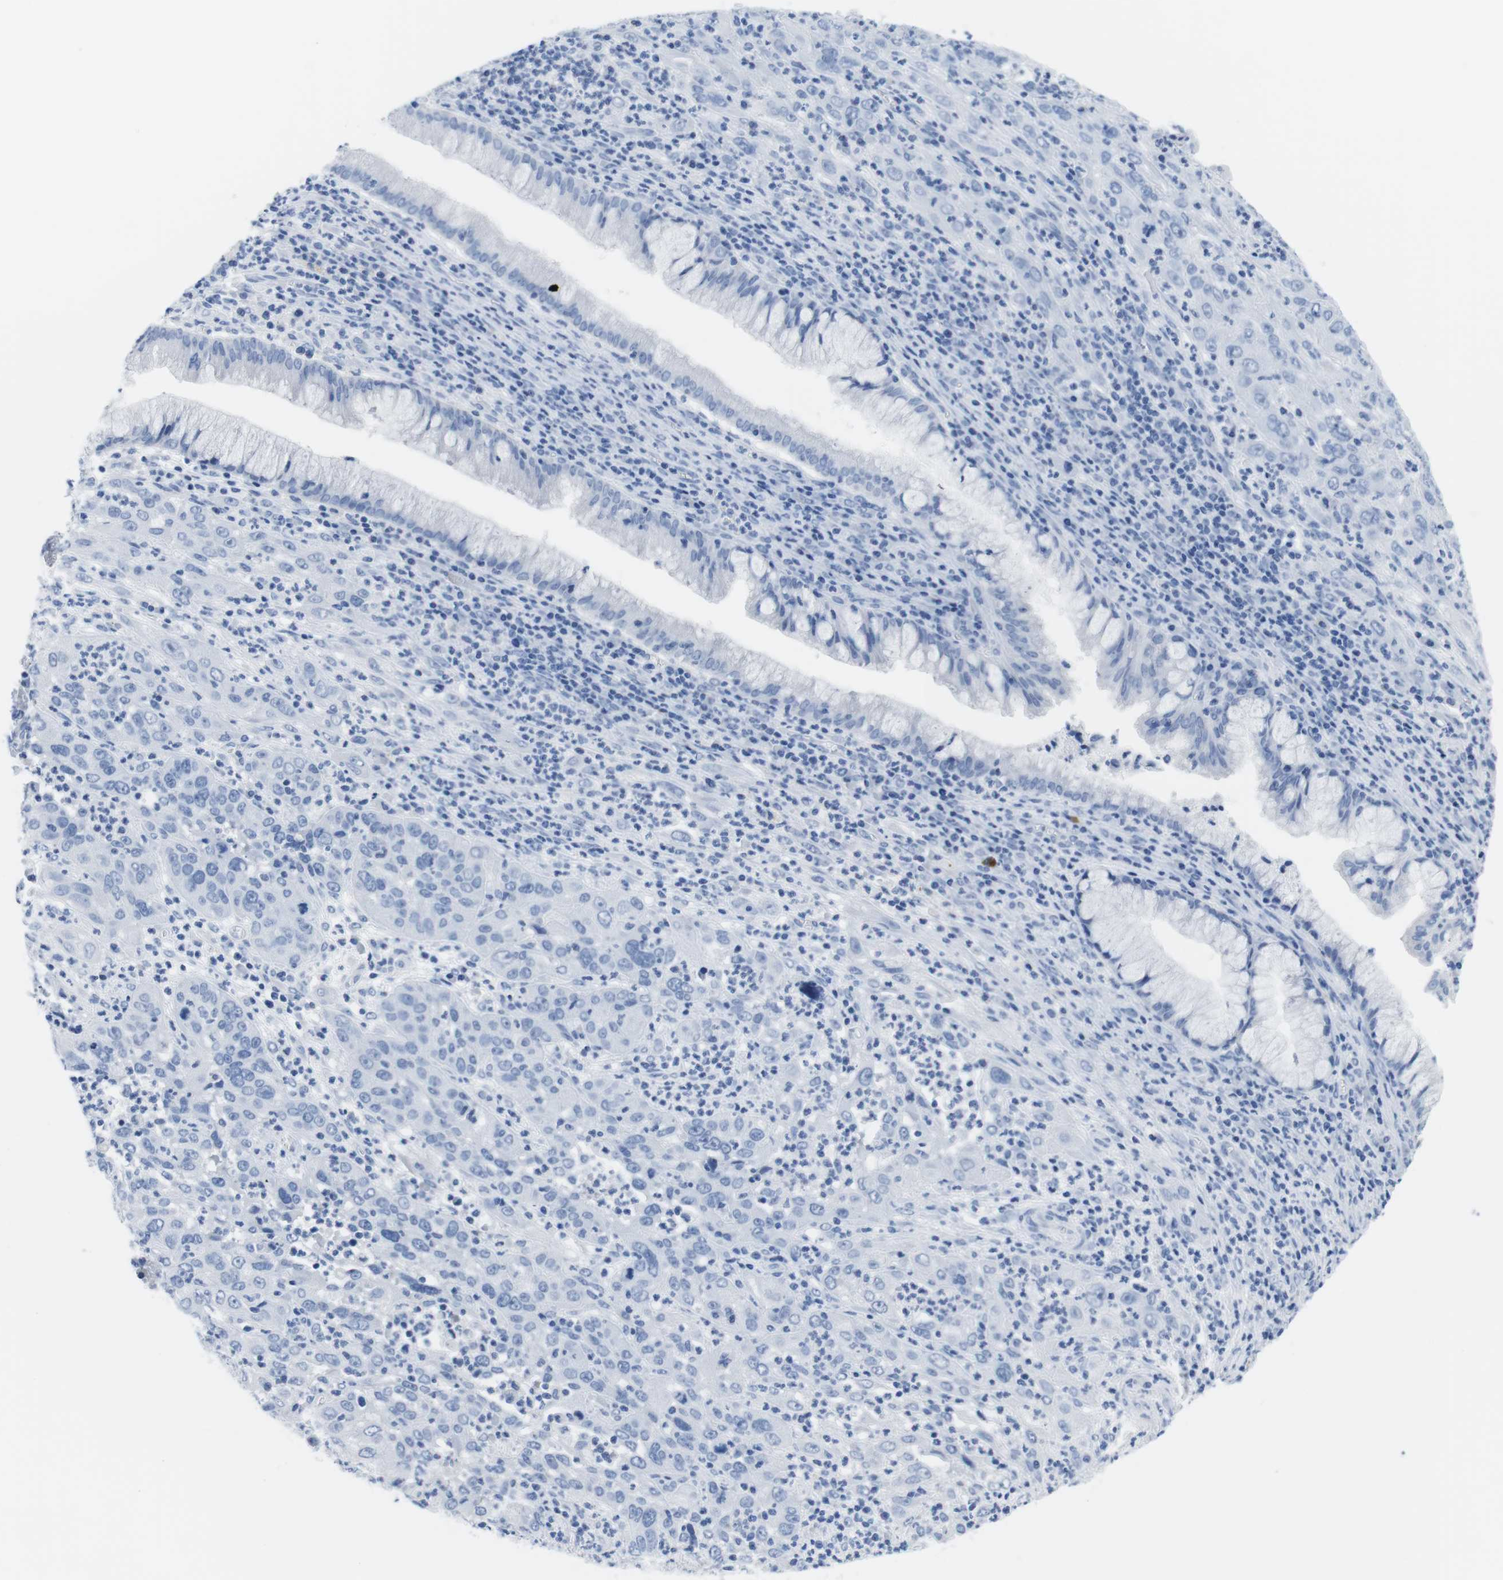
{"staining": {"intensity": "negative", "quantity": "none", "location": "none"}, "tissue": "cervical cancer", "cell_type": "Tumor cells", "image_type": "cancer", "snomed": [{"axis": "morphology", "description": "Squamous cell carcinoma, NOS"}, {"axis": "topography", "description": "Cervix"}], "caption": "High power microscopy histopathology image of an IHC histopathology image of cervical cancer (squamous cell carcinoma), revealing no significant staining in tumor cells.", "gene": "MAP6", "patient": {"sex": "female", "age": 32}}